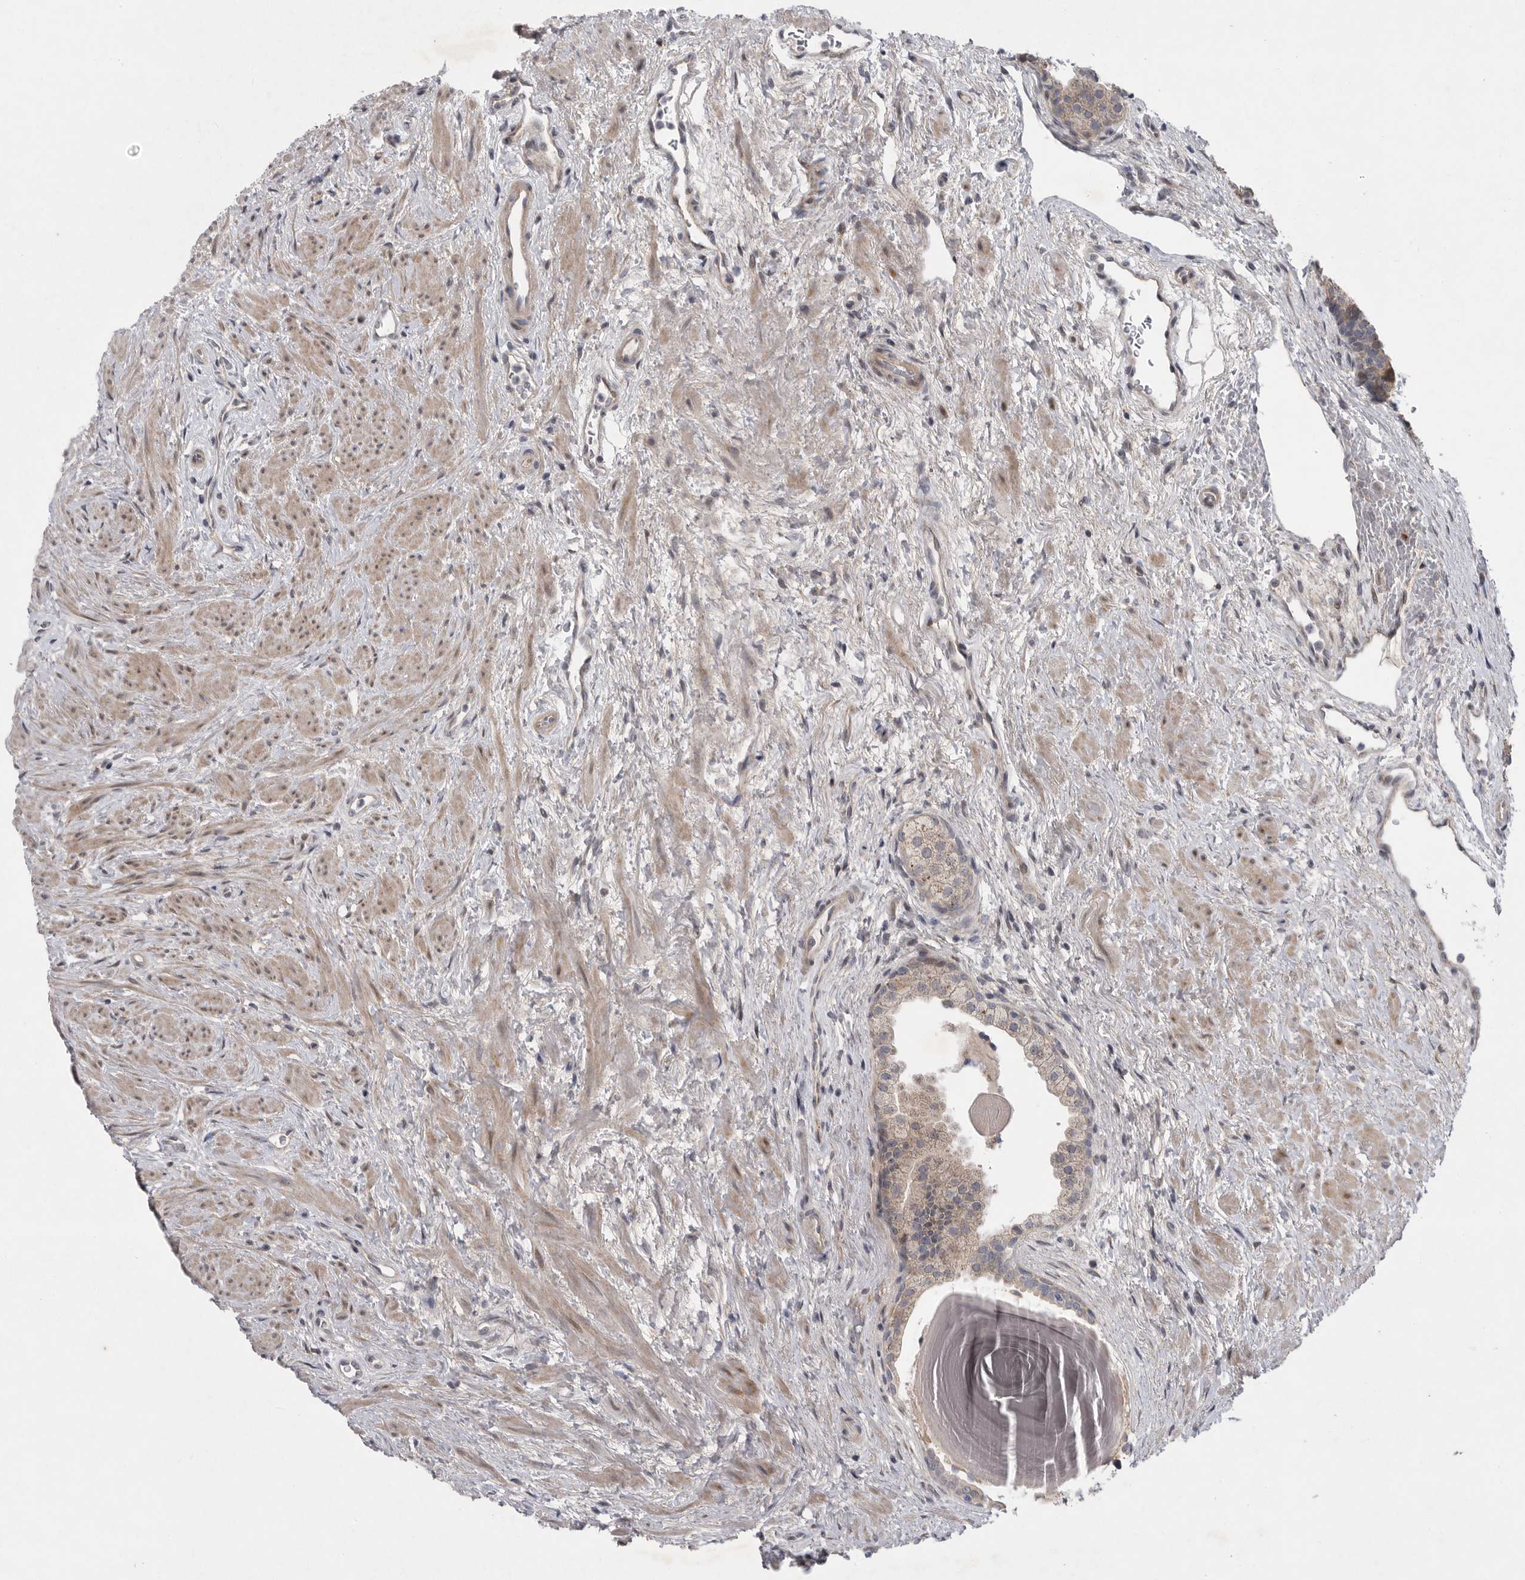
{"staining": {"intensity": "weak", "quantity": "<25%", "location": "cytoplasmic/membranous"}, "tissue": "prostate", "cell_type": "Glandular cells", "image_type": "normal", "snomed": [{"axis": "morphology", "description": "Normal tissue, NOS"}, {"axis": "topography", "description": "Prostate"}], "caption": "Glandular cells show no significant protein expression in normal prostate. (Stains: DAB immunohistochemistry (IHC) with hematoxylin counter stain, Microscopy: brightfield microscopy at high magnification).", "gene": "FBXO43", "patient": {"sex": "male", "age": 48}}